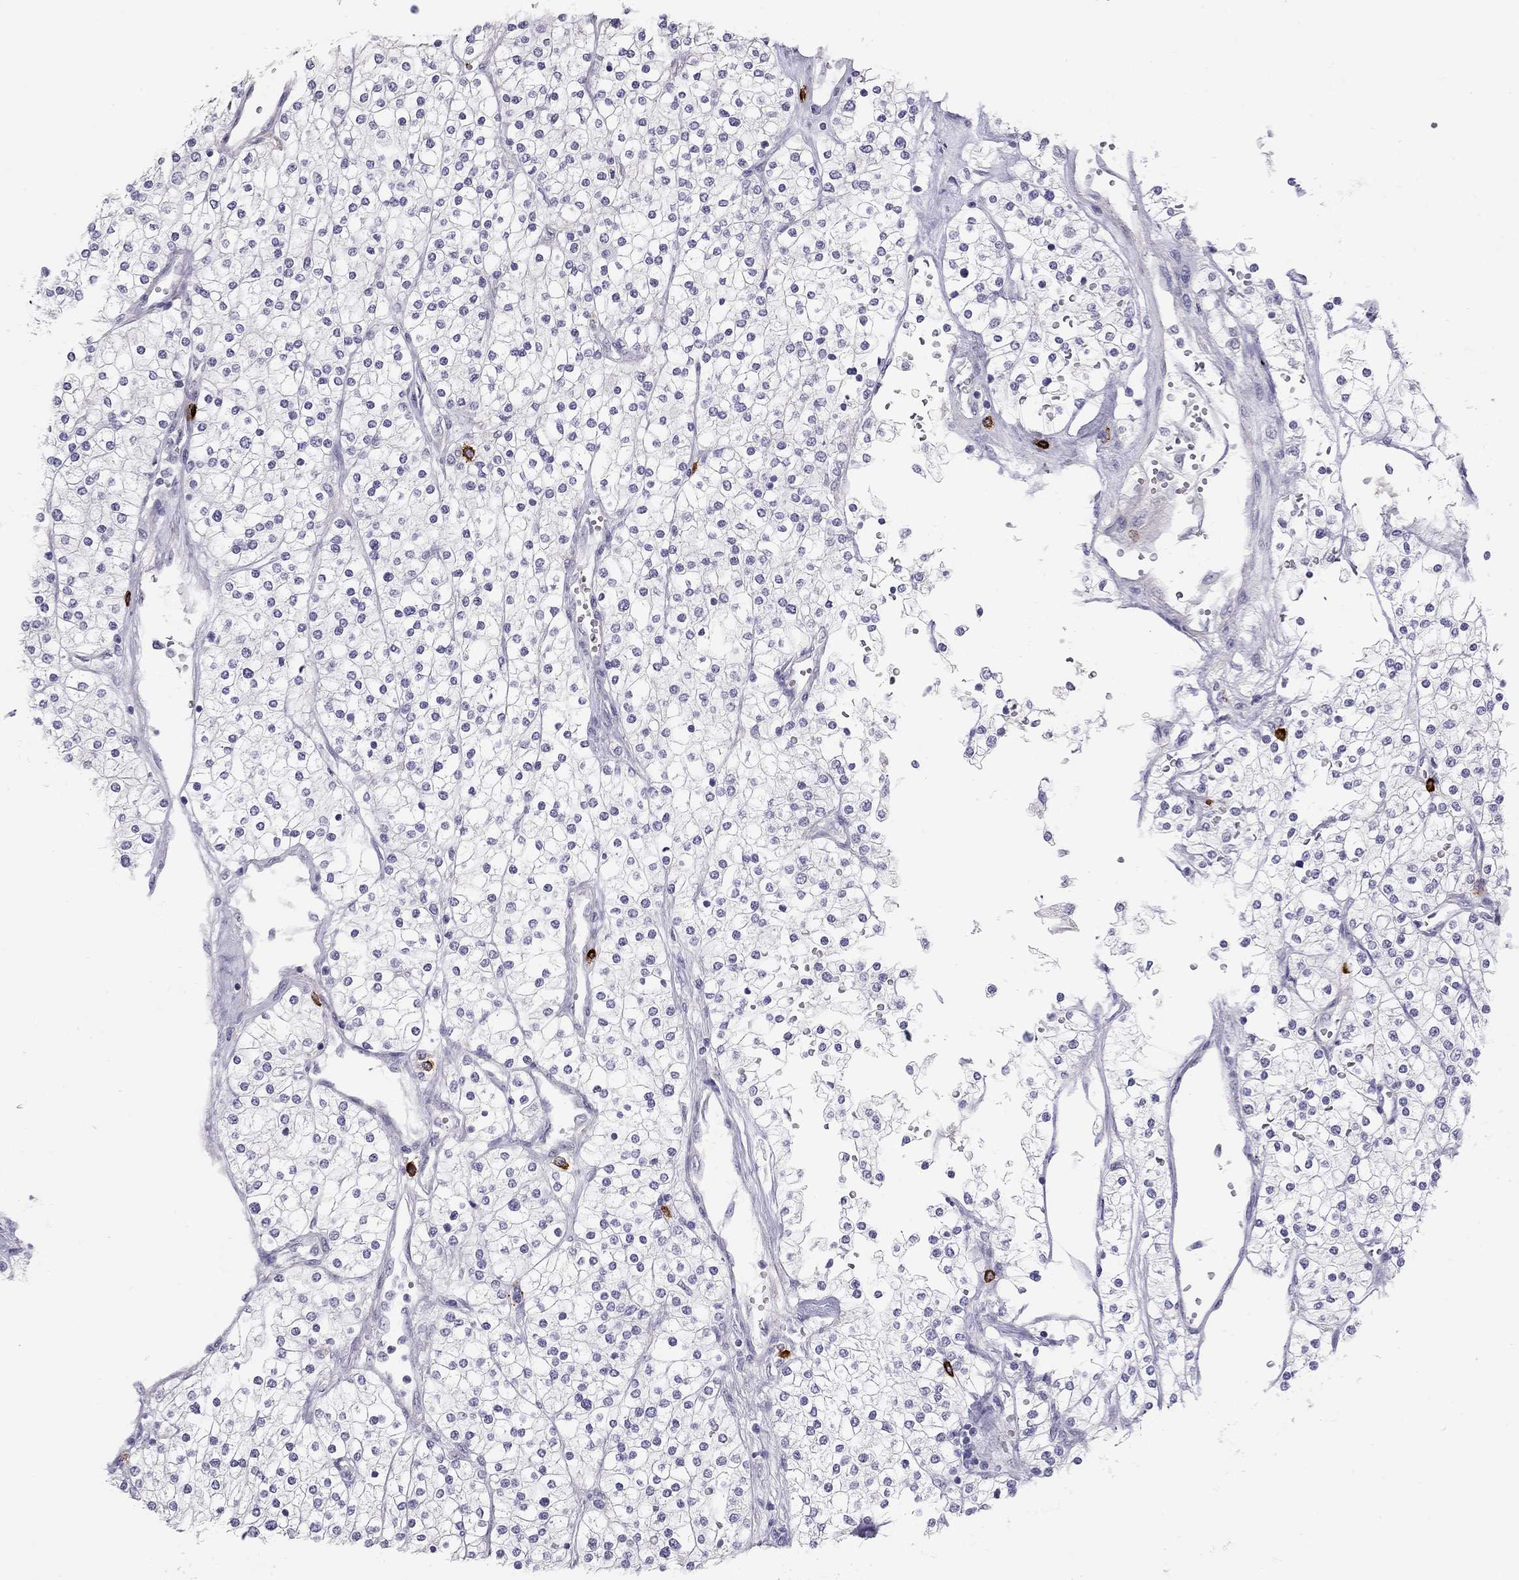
{"staining": {"intensity": "negative", "quantity": "none", "location": "none"}, "tissue": "renal cancer", "cell_type": "Tumor cells", "image_type": "cancer", "snomed": [{"axis": "morphology", "description": "Adenocarcinoma, NOS"}, {"axis": "topography", "description": "Kidney"}], "caption": "Tumor cells are negative for protein expression in human renal adenocarcinoma. The staining is performed using DAB (3,3'-diaminobenzidine) brown chromogen with nuclei counter-stained in using hematoxylin.", "gene": "IL17REL", "patient": {"sex": "male", "age": 80}}